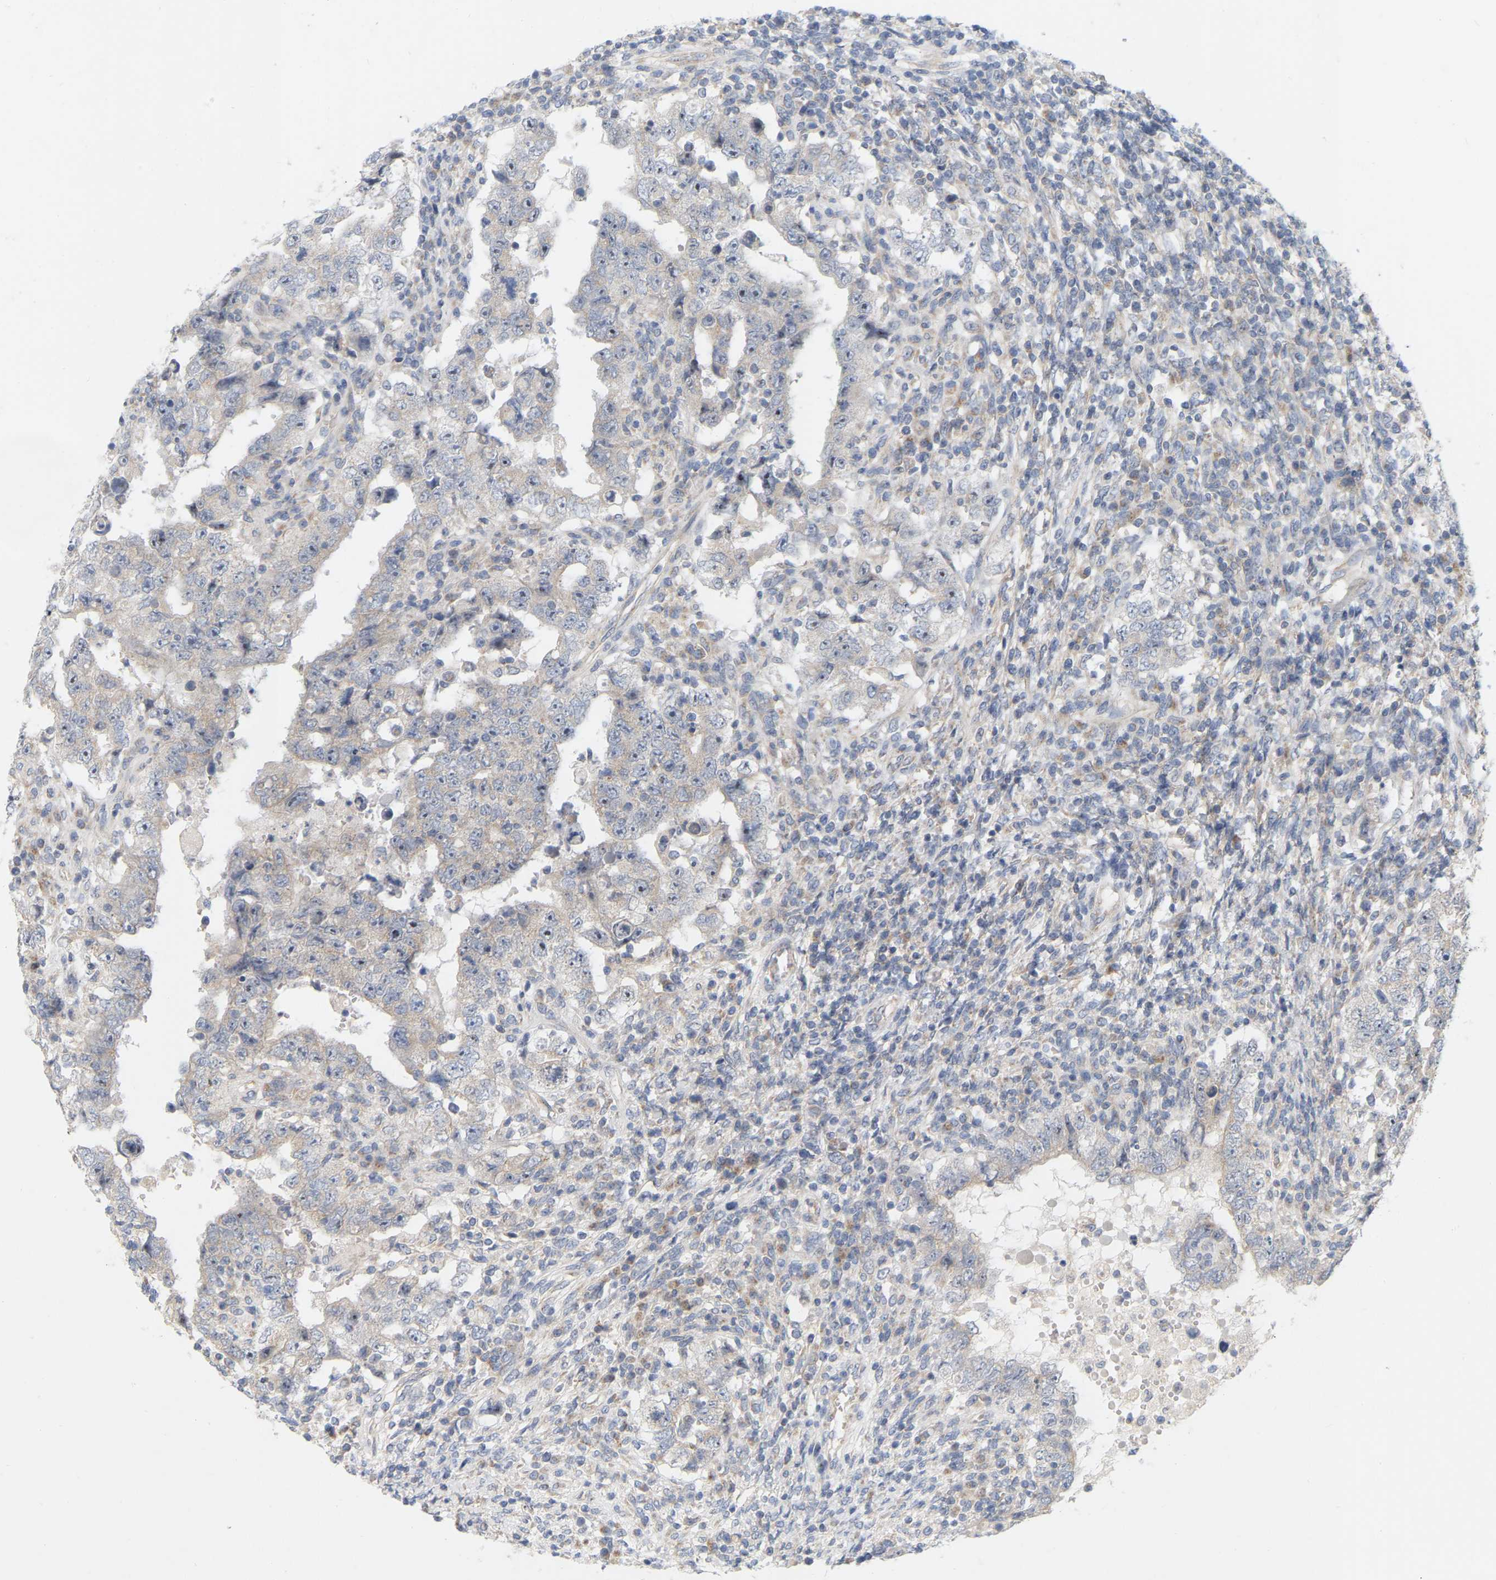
{"staining": {"intensity": "weak", "quantity": "<25%", "location": "cytoplasmic/membranous,nuclear"}, "tissue": "testis cancer", "cell_type": "Tumor cells", "image_type": "cancer", "snomed": [{"axis": "morphology", "description": "Carcinoma, Embryonal, NOS"}, {"axis": "topography", "description": "Testis"}], "caption": "Human testis embryonal carcinoma stained for a protein using immunohistochemistry (IHC) exhibits no staining in tumor cells.", "gene": "MINDY4", "patient": {"sex": "male", "age": 26}}